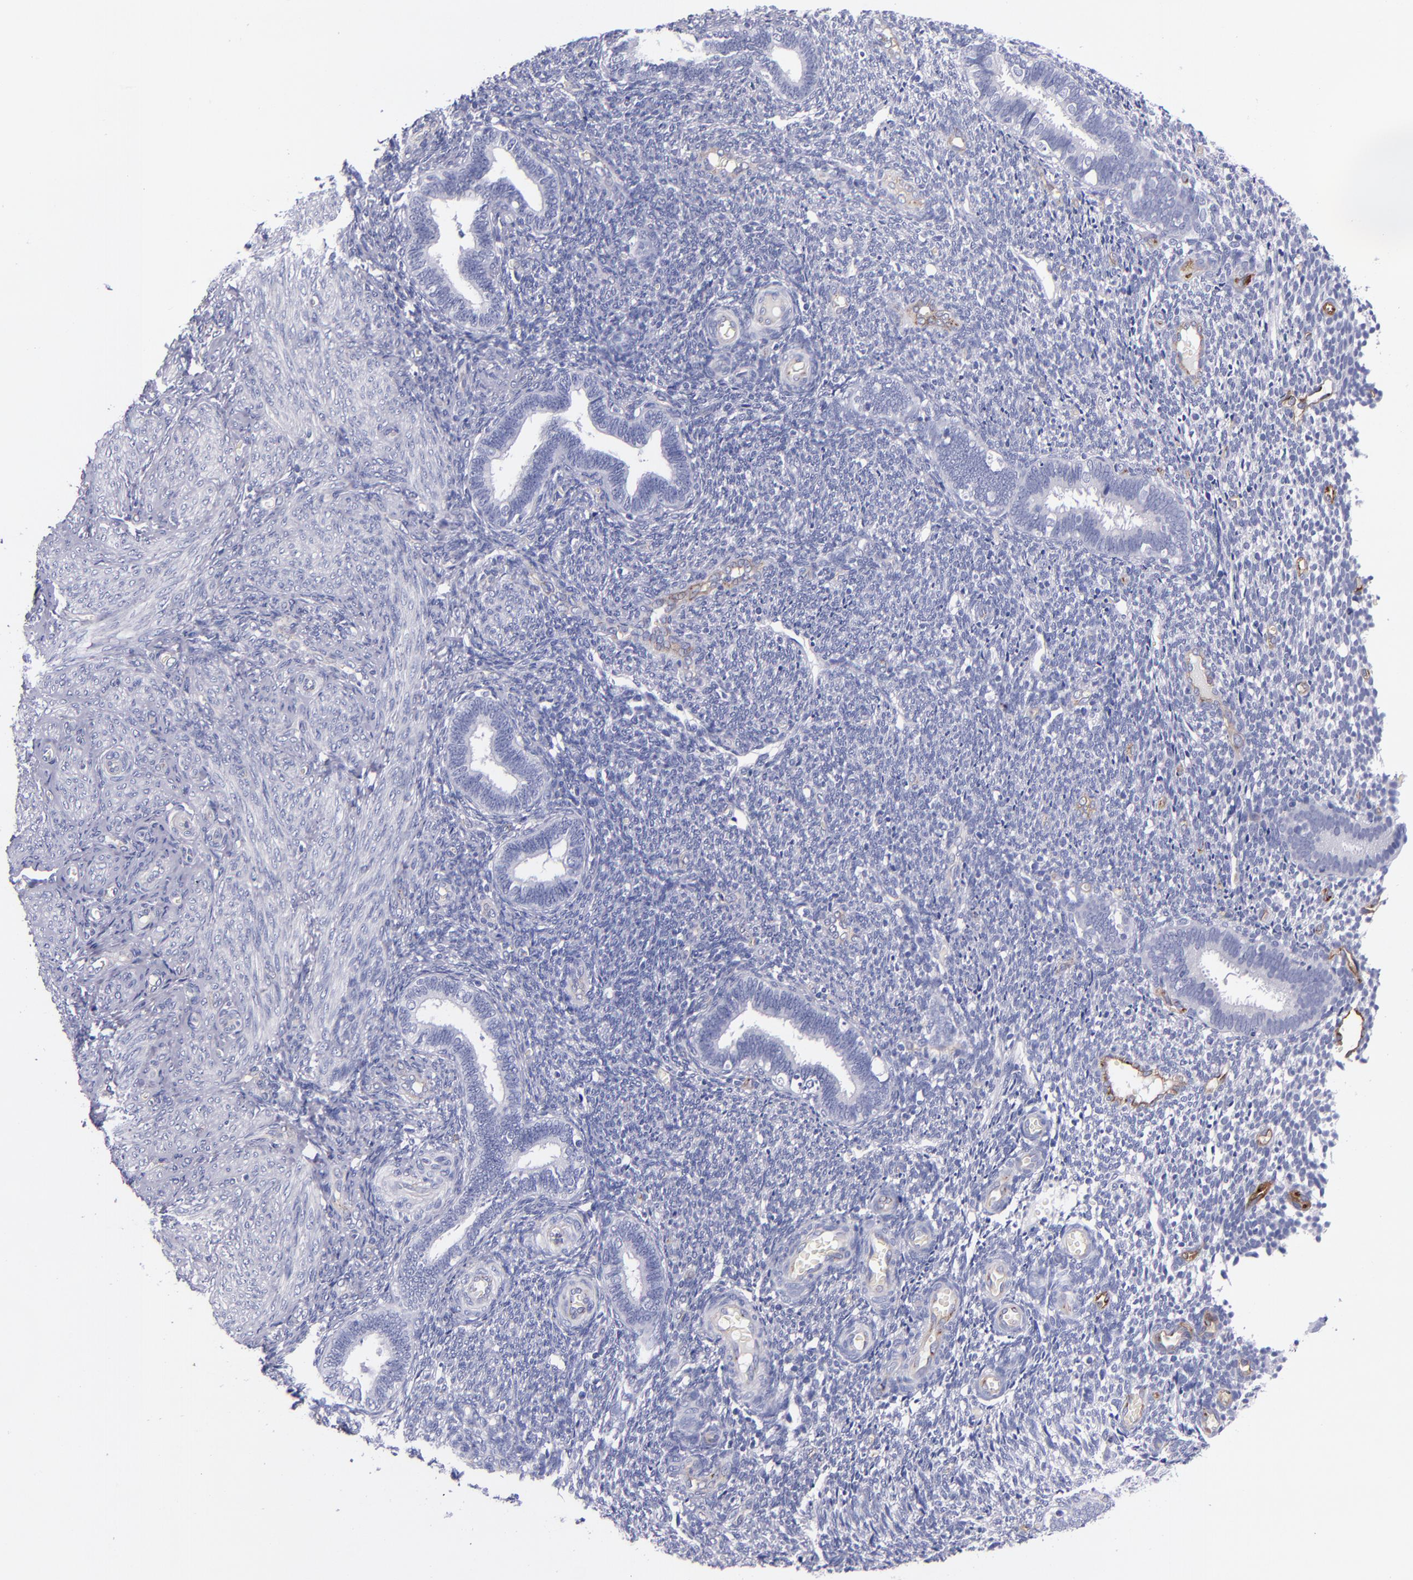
{"staining": {"intensity": "negative", "quantity": "none", "location": "none"}, "tissue": "endometrium", "cell_type": "Cells in endometrial stroma", "image_type": "normal", "snomed": [{"axis": "morphology", "description": "Normal tissue, NOS"}, {"axis": "topography", "description": "Endometrium"}], "caption": "The photomicrograph displays no staining of cells in endometrial stroma in unremarkable endometrium.", "gene": "NOS3", "patient": {"sex": "female", "age": 27}}